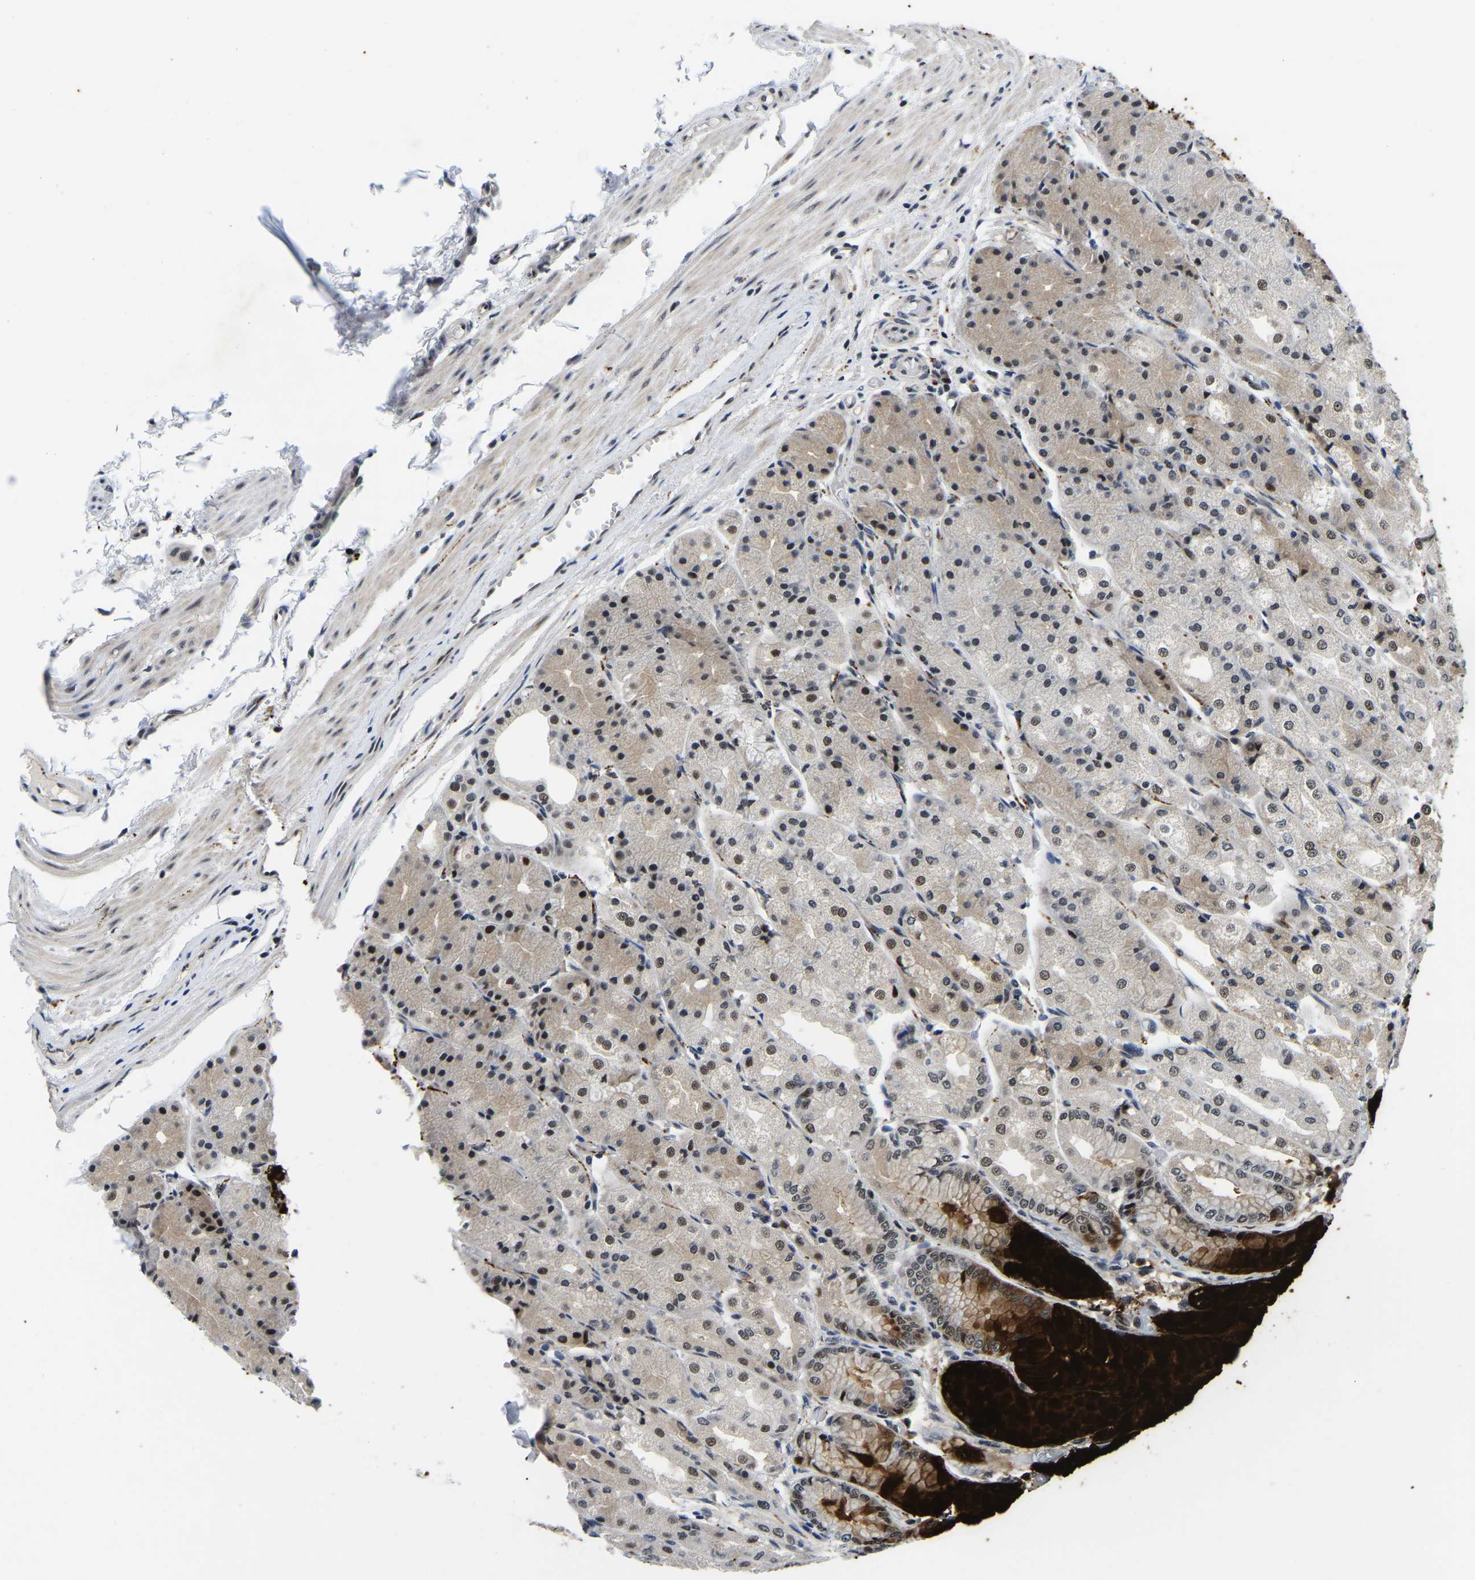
{"staining": {"intensity": "strong", "quantity": "<25%", "location": "cytoplasmic/membranous,nuclear"}, "tissue": "stomach", "cell_type": "Glandular cells", "image_type": "normal", "snomed": [{"axis": "morphology", "description": "Normal tissue, NOS"}, {"axis": "topography", "description": "Stomach, upper"}], "caption": "IHC staining of normal stomach, which shows medium levels of strong cytoplasmic/membranous,nuclear staining in approximately <25% of glandular cells indicating strong cytoplasmic/membranous,nuclear protein expression. The staining was performed using DAB (3,3'-diaminobenzidine) (brown) for protein detection and nuclei were counterstained in hematoxylin (blue).", "gene": "POLDIP3", "patient": {"sex": "male", "age": 72}}